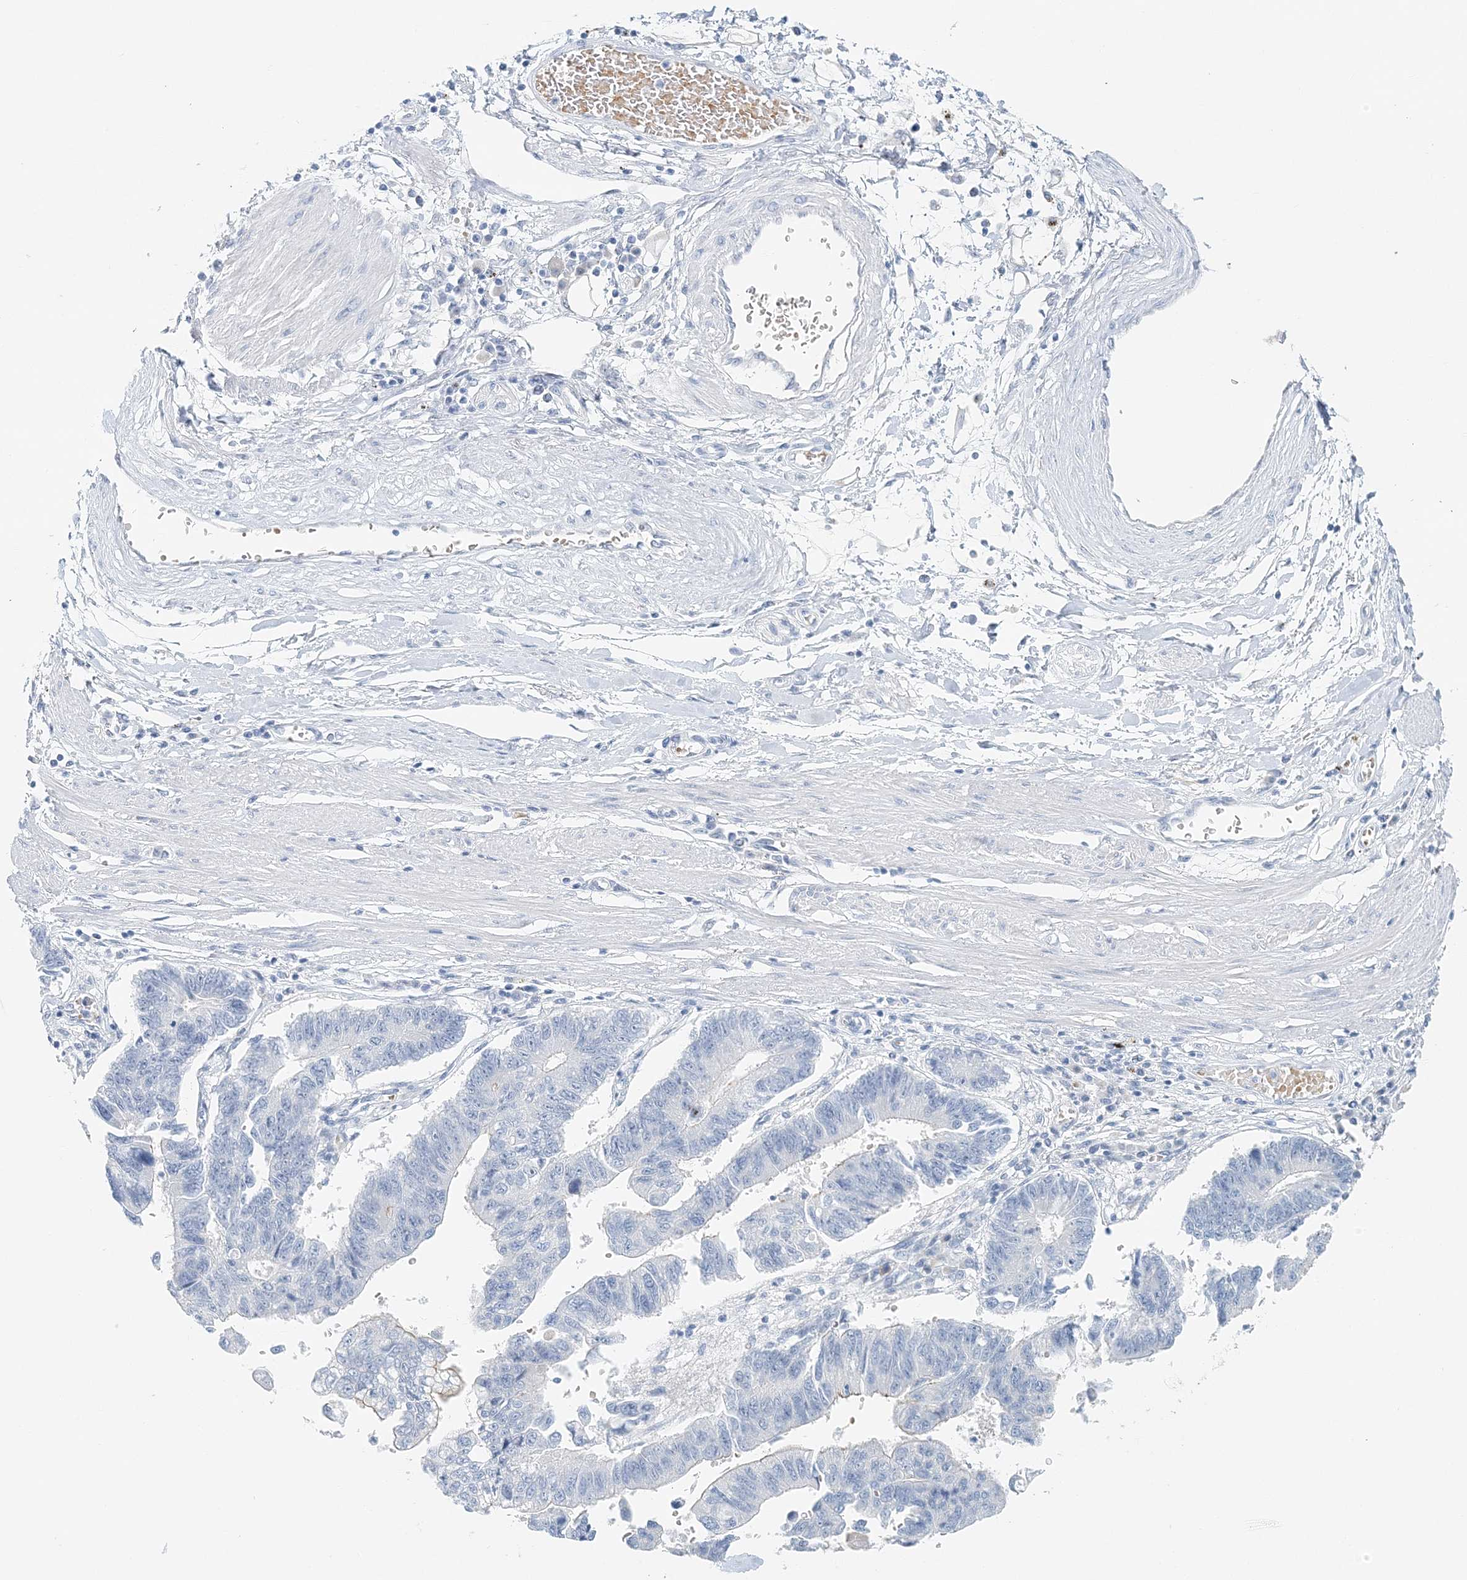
{"staining": {"intensity": "negative", "quantity": "none", "location": "none"}, "tissue": "stomach cancer", "cell_type": "Tumor cells", "image_type": "cancer", "snomed": [{"axis": "morphology", "description": "Adenocarcinoma, NOS"}, {"axis": "topography", "description": "Stomach"}], "caption": "Human stomach cancer (adenocarcinoma) stained for a protein using immunohistochemistry exhibits no expression in tumor cells.", "gene": "VILL", "patient": {"sex": "male", "age": 59}}